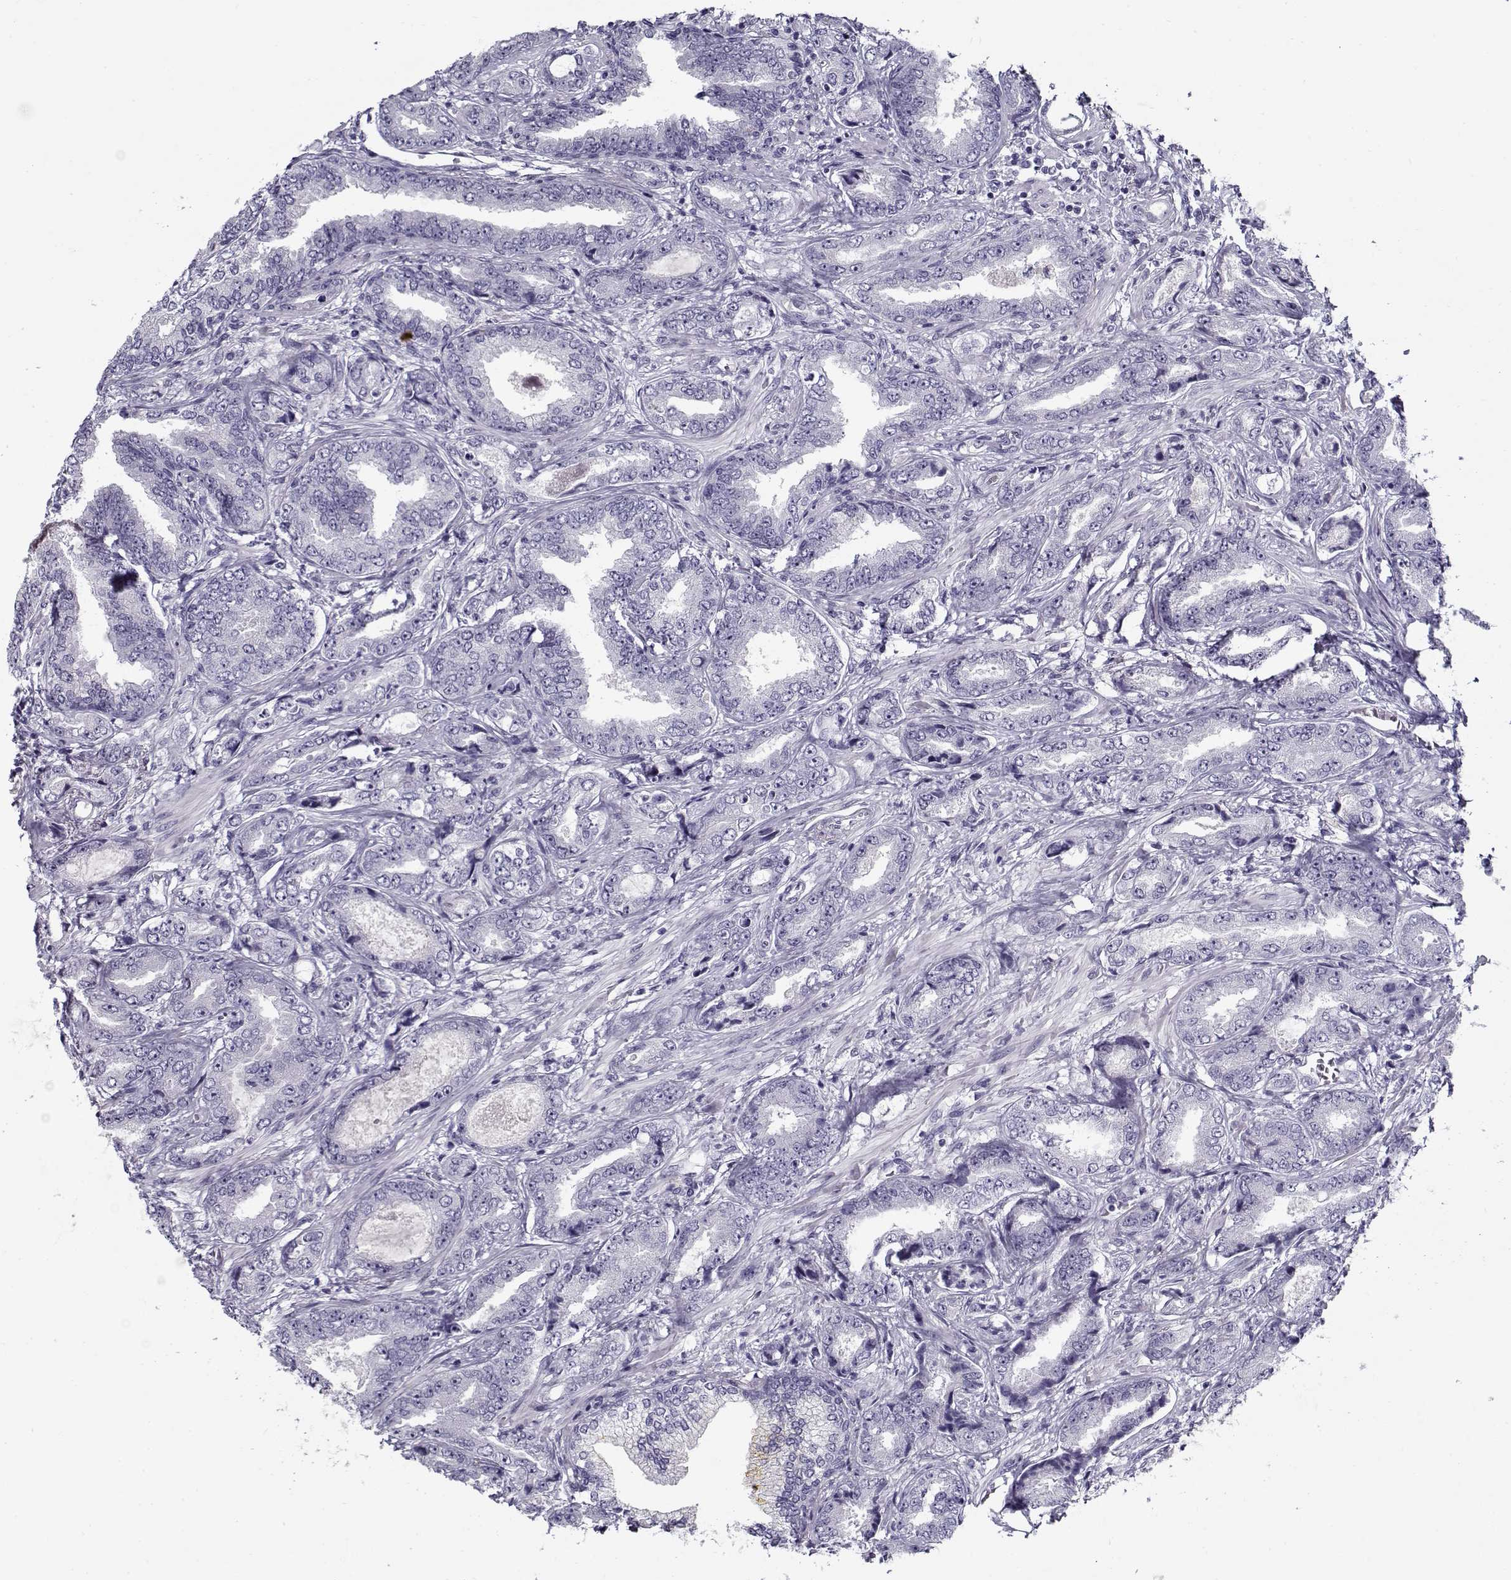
{"staining": {"intensity": "negative", "quantity": "none", "location": "none"}, "tissue": "prostate cancer", "cell_type": "Tumor cells", "image_type": "cancer", "snomed": [{"axis": "morphology", "description": "Adenocarcinoma, Low grade"}, {"axis": "topography", "description": "Prostate"}], "caption": "A histopathology image of human prostate cancer is negative for staining in tumor cells. Brightfield microscopy of IHC stained with DAB (3,3'-diaminobenzidine) (brown) and hematoxylin (blue), captured at high magnification.", "gene": "GAGE2A", "patient": {"sex": "male", "age": 68}}